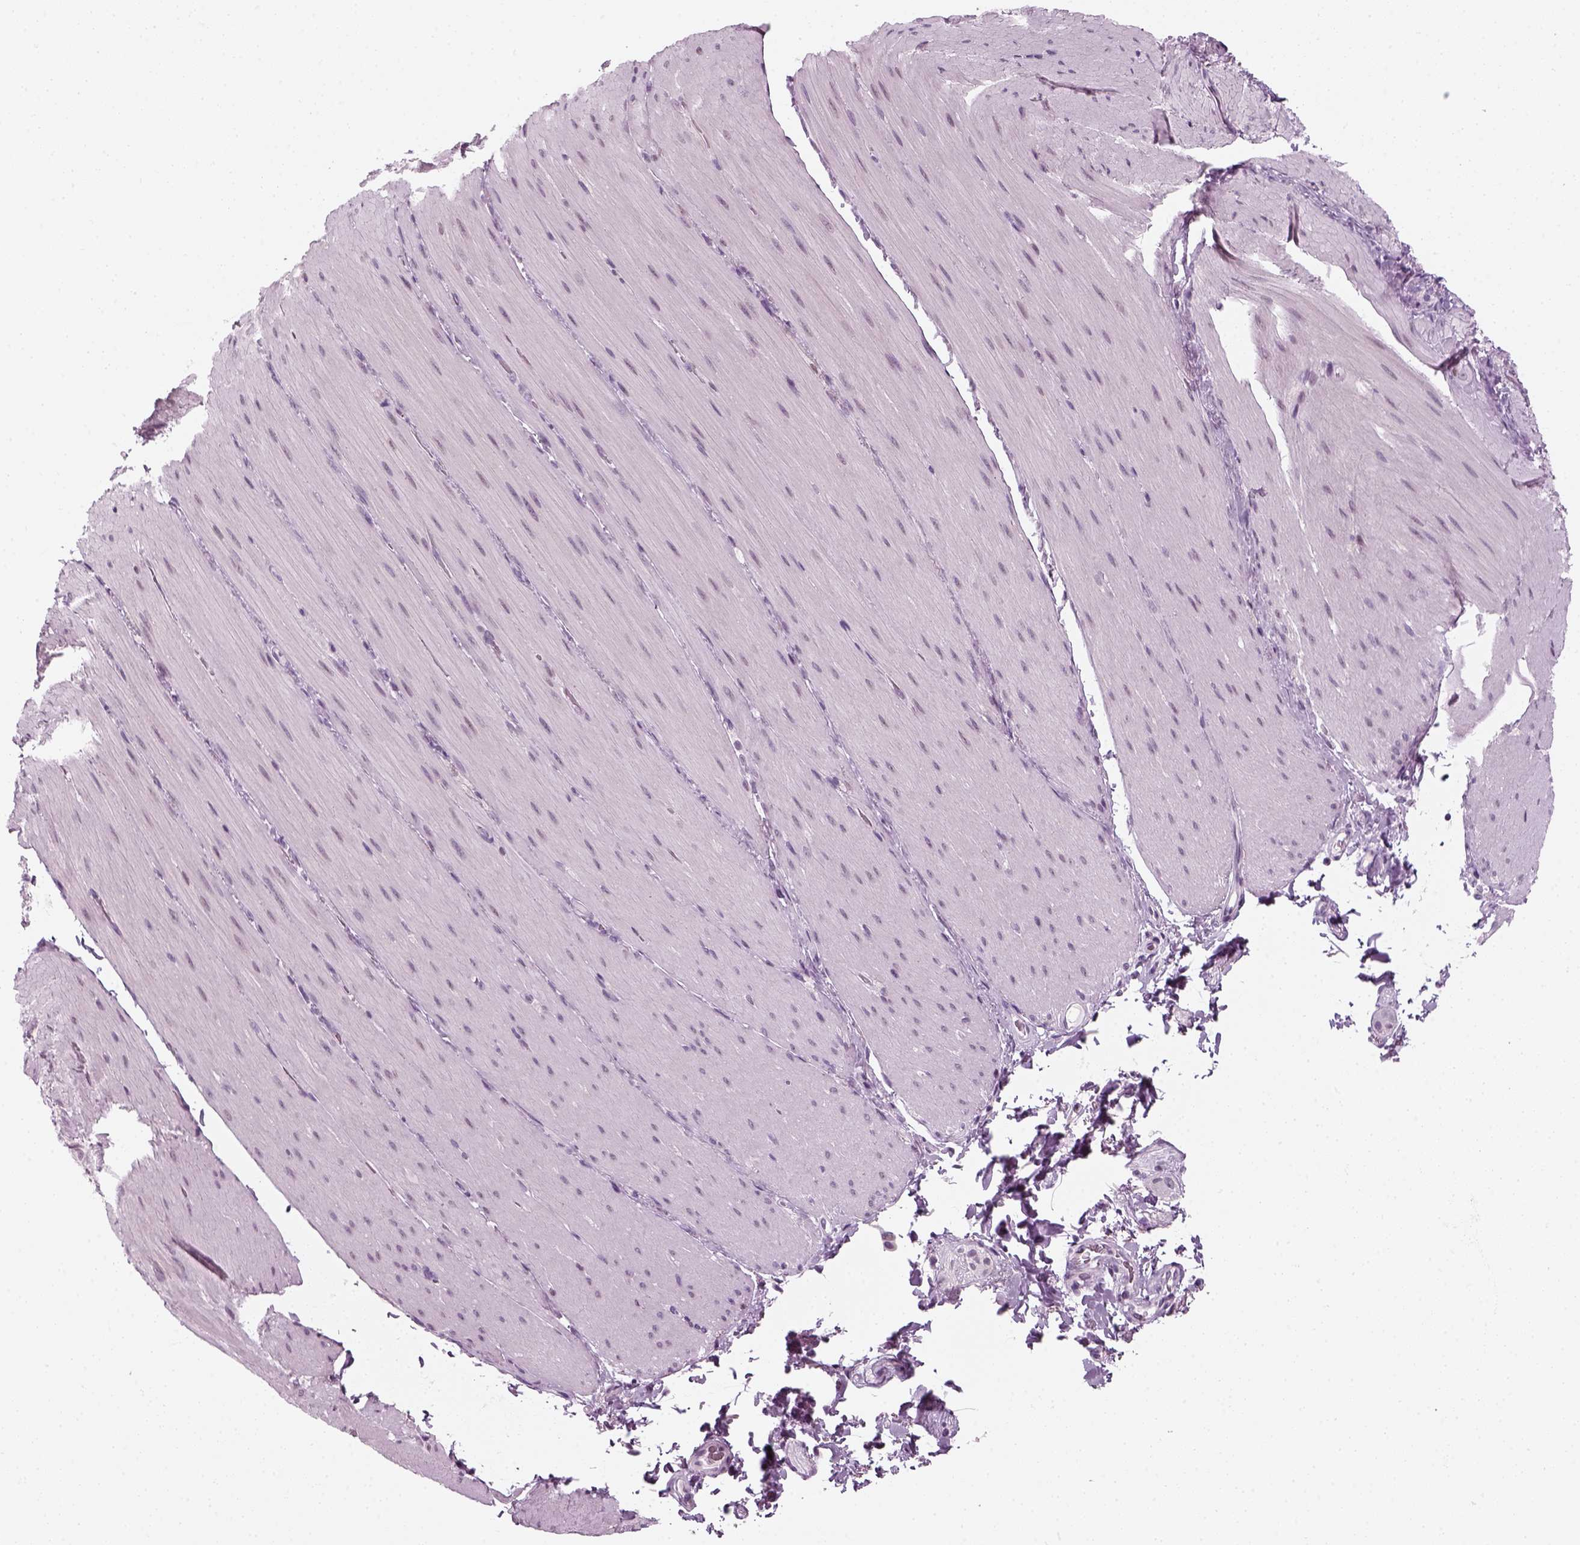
{"staining": {"intensity": "negative", "quantity": "none", "location": "none"}, "tissue": "smooth muscle", "cell_type": "Smooth muscle cells", "image_type": "normal", "snomed": [{"axis": "morphology", "description": "Normal tissue, NOS"}, {"axis": "topography", "description": "Smooth muscle"}, {"axis": "topography", "description": "Colon"}], "caption": "IHC of unremarkable human smooth muscle reveals no staining in smooth muscle cells. (IHC, brightfield microscopy, high magnification).", "gene": "KRT75", "patient": {"sex": "male", "age": 73}}